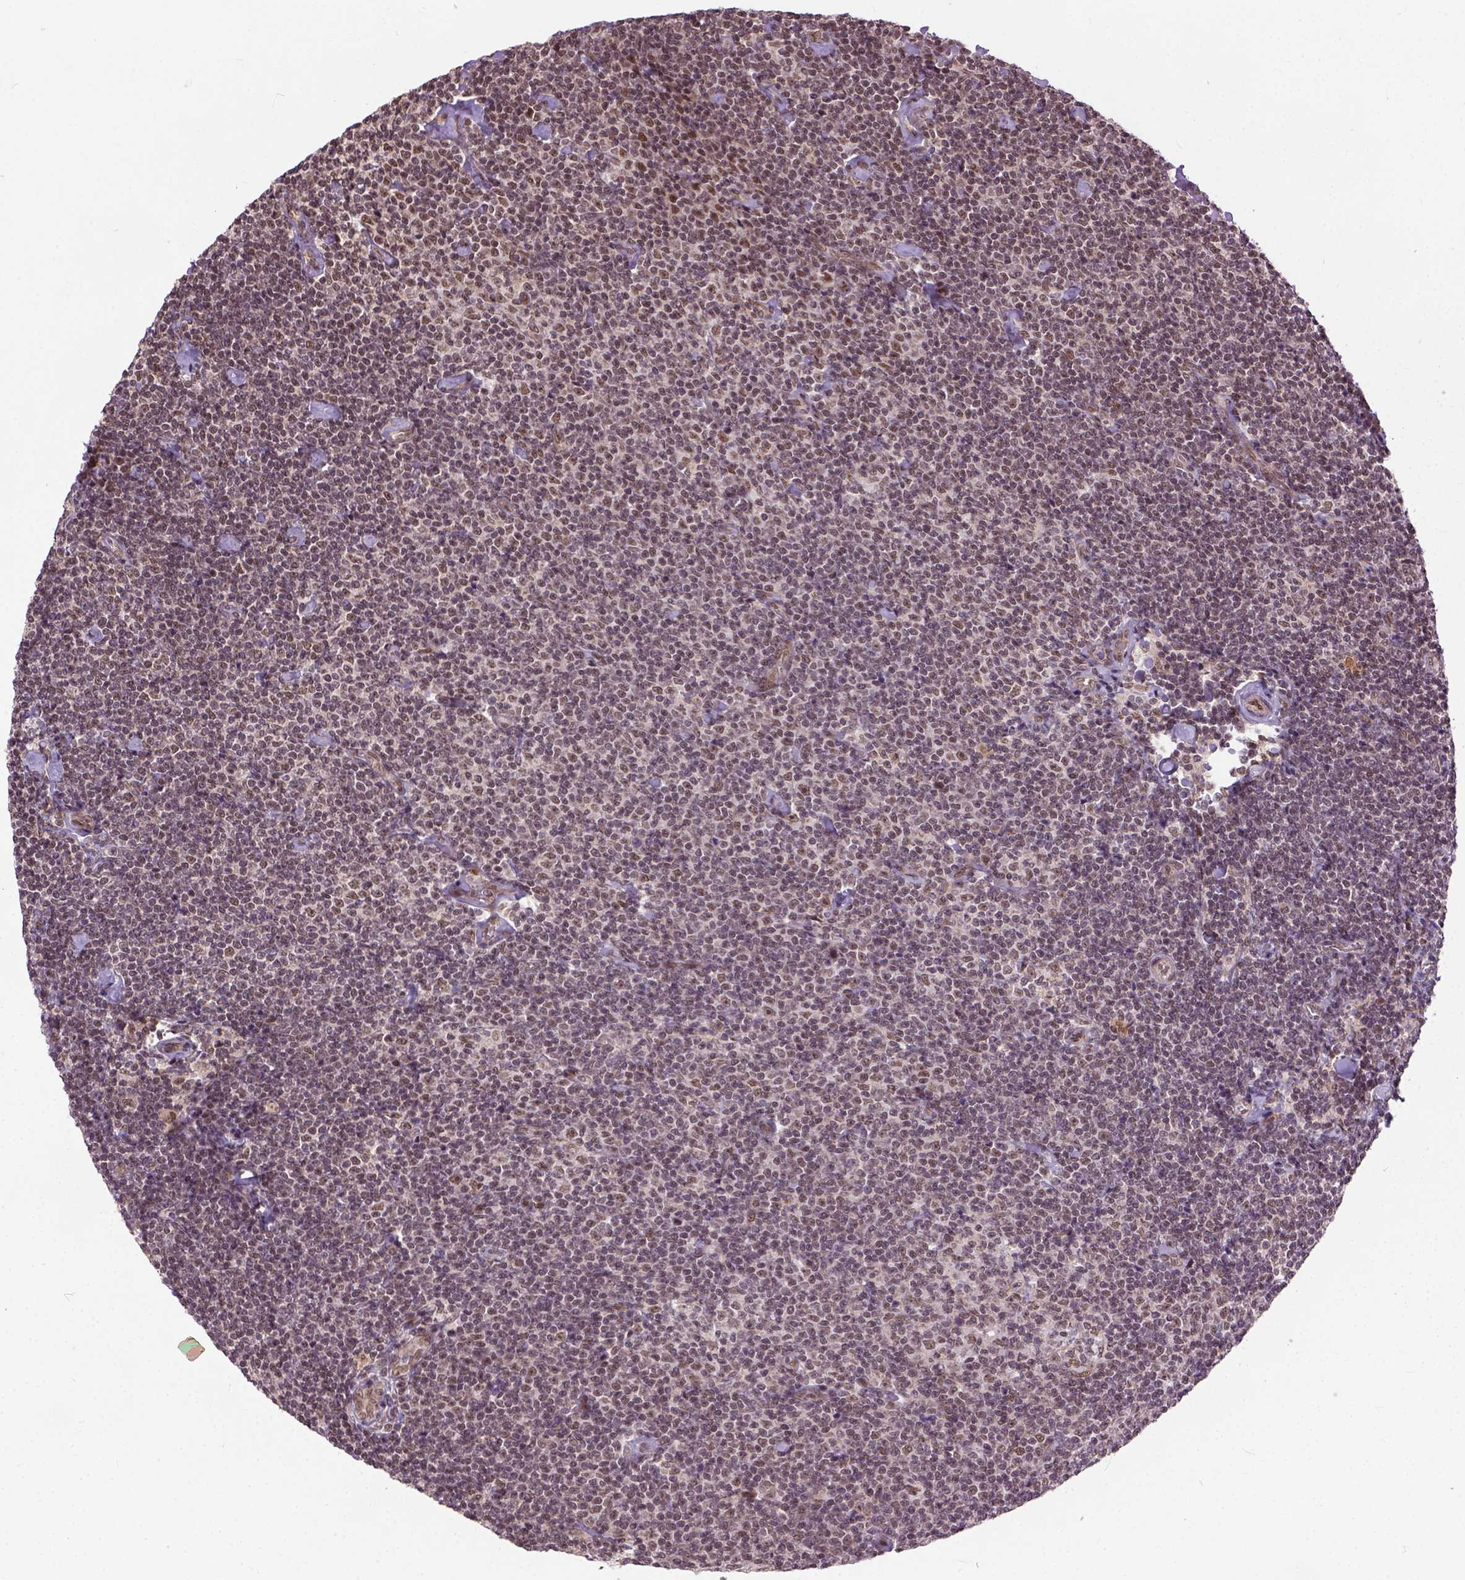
{"staining": {"intensity": "weak", "quantity": "25%-75%", "location": "nuclear"}, "tissue": "lymphoma", "cell_type": "Tumor cells", "image_type": "cancer", "snomed": [{"axis": "morphology", "description": "Malignant lymphoma, non-Hodgkin's type, Low grade"}, {"axis": "topography", "description": "Lymph node"}], "caption": "Weak nuclear positivity for a protein is identified in approximately 25%-75% of tumor cells of lymphoma using immunohistochemistry (IHC).", "gene": "ZNF630", "patient": {"sex": "male", "age": 81}}